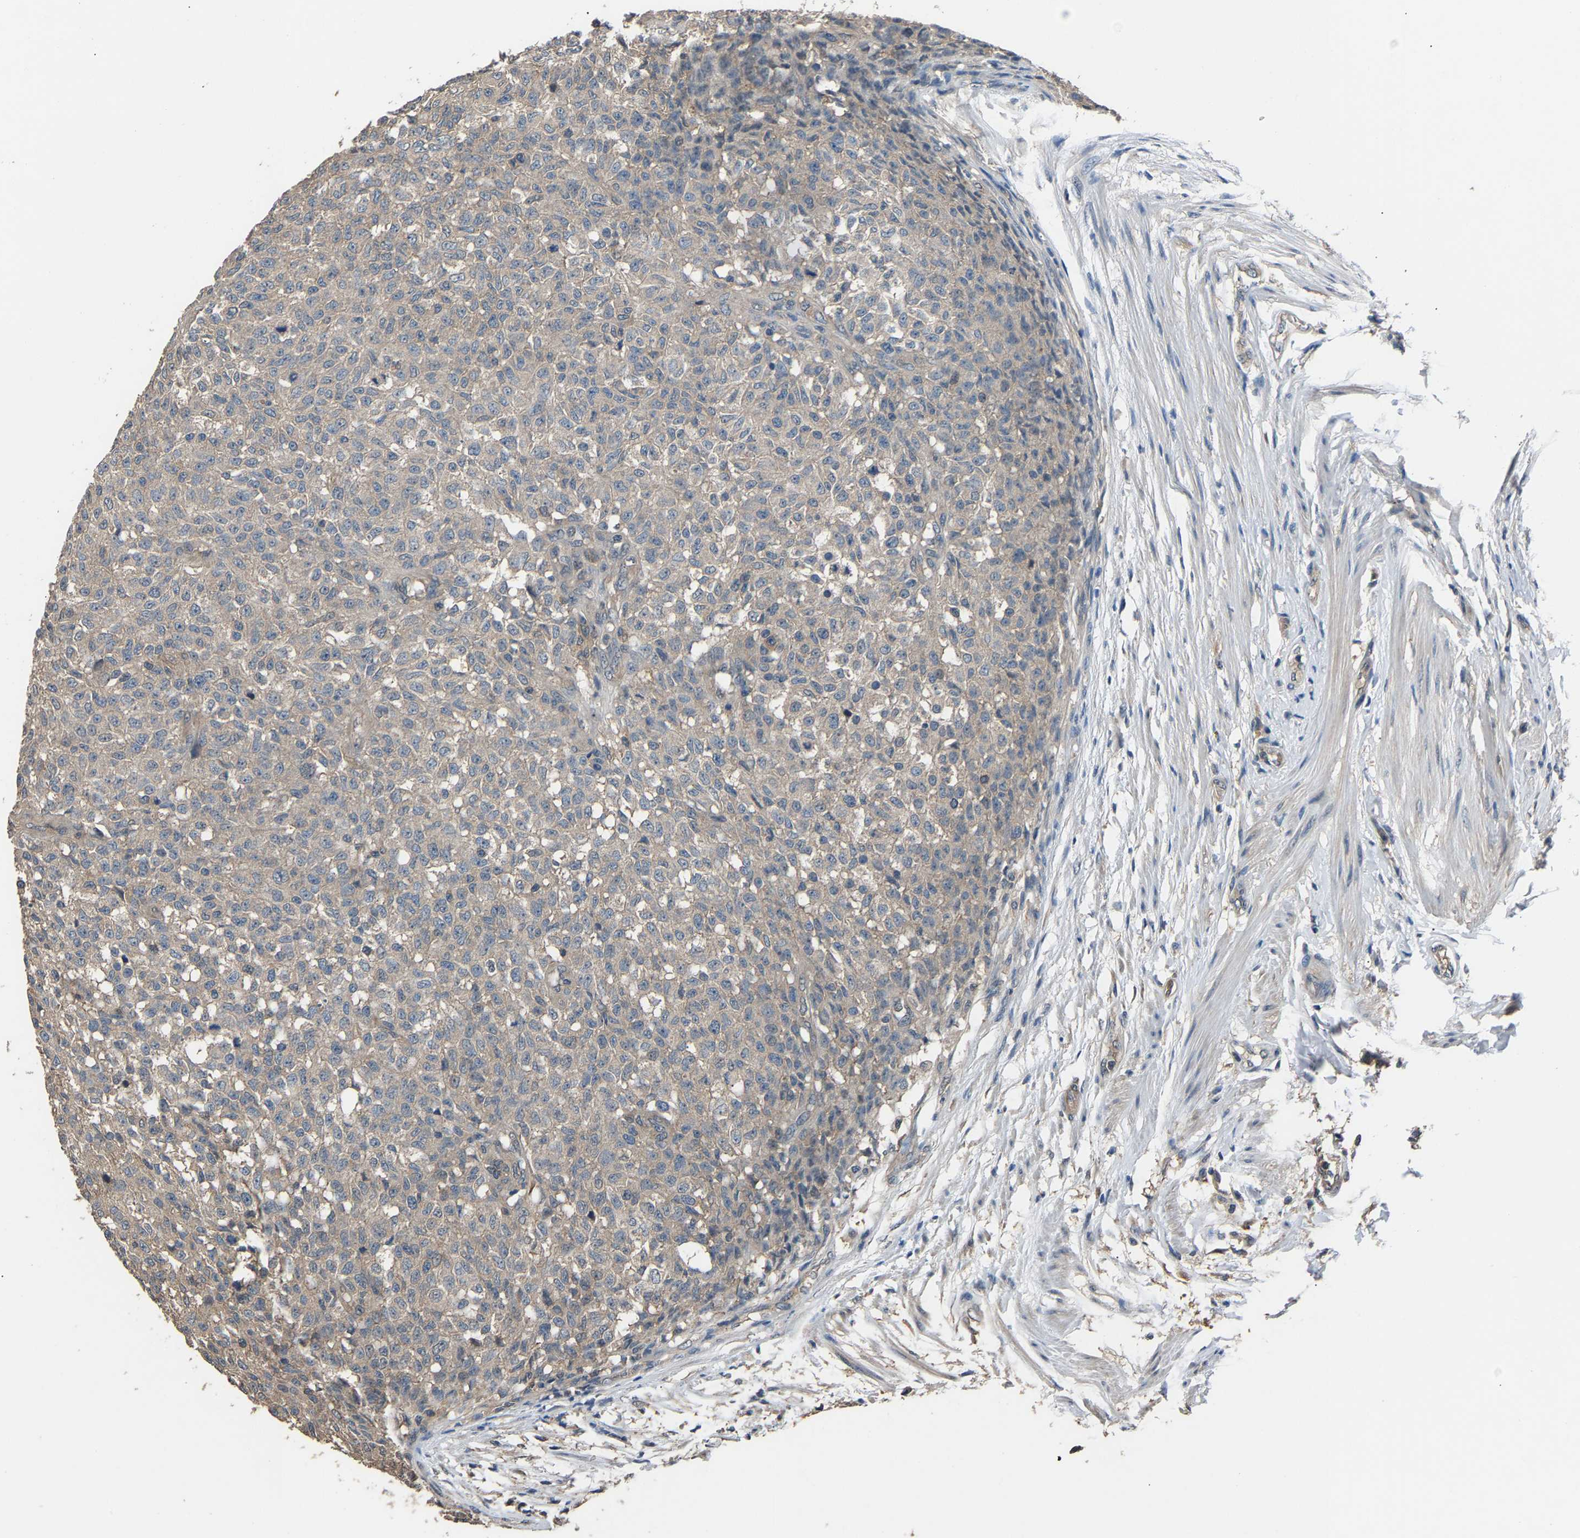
{"staining": {"intensity": "weak", "quantity": "<25%", "location": "cytoplasmic/membranous"}, "tissue": "testis cancer", "cell_type": "Tumor cells", "image_type": "cancer", "snomed": [{"axis": "morphology", "description": "Seminoma, NOS"}, {"axis": "topography", "description": "Testis"}], "caption": "Tumor cells show no significant staining in testis cancer. (Stains: DAB (3,3'-diaminobenzidine) IHC with hematoxylin counter stain, Microscopy: brightfield microscopy at high magnification).", "gene": "ABCC9", "patient": {"sex": "male", "age": 59}}